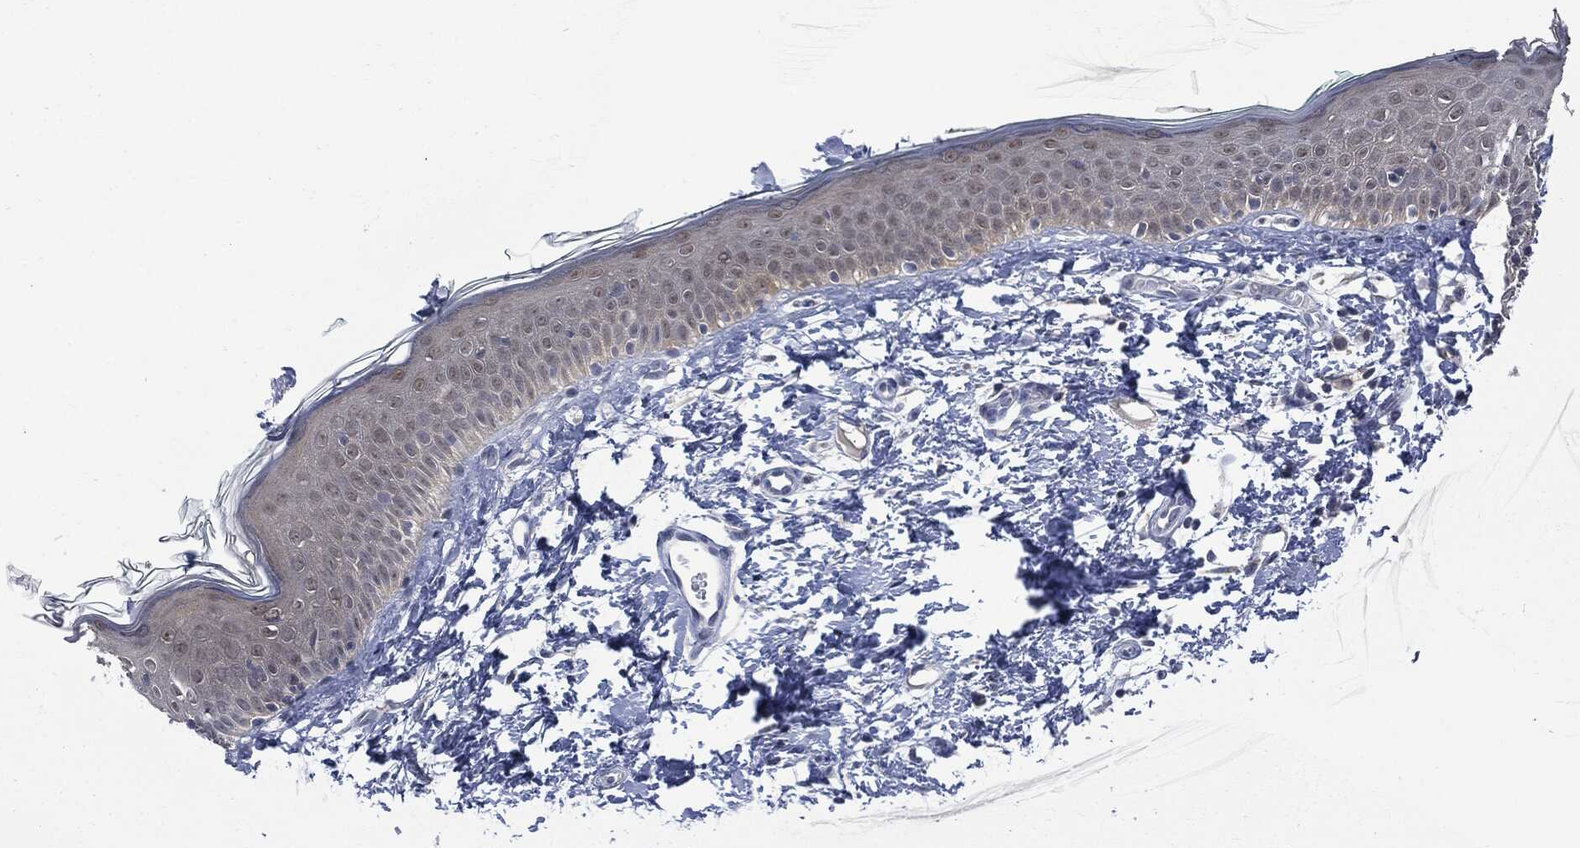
{"staining": {"intensity": "negative", "quantity": "none", "location": "none"}, "tissue": "skin", "cell_type": "Fibroblasts", "image_type": "normal", "snomed": [{"axis": "morphology", "description": "Normal tissue, NOS"}, {"axis": "morphology", "description": "Basal cell carcinoma"}, {"axis": "topography", "description": "Skin"}], "caption": "The micrograph reveals no staining of fibroblasts in benign skin.", "gene": "IL1RN", "patient": {"sex": "male", "age": 33}}